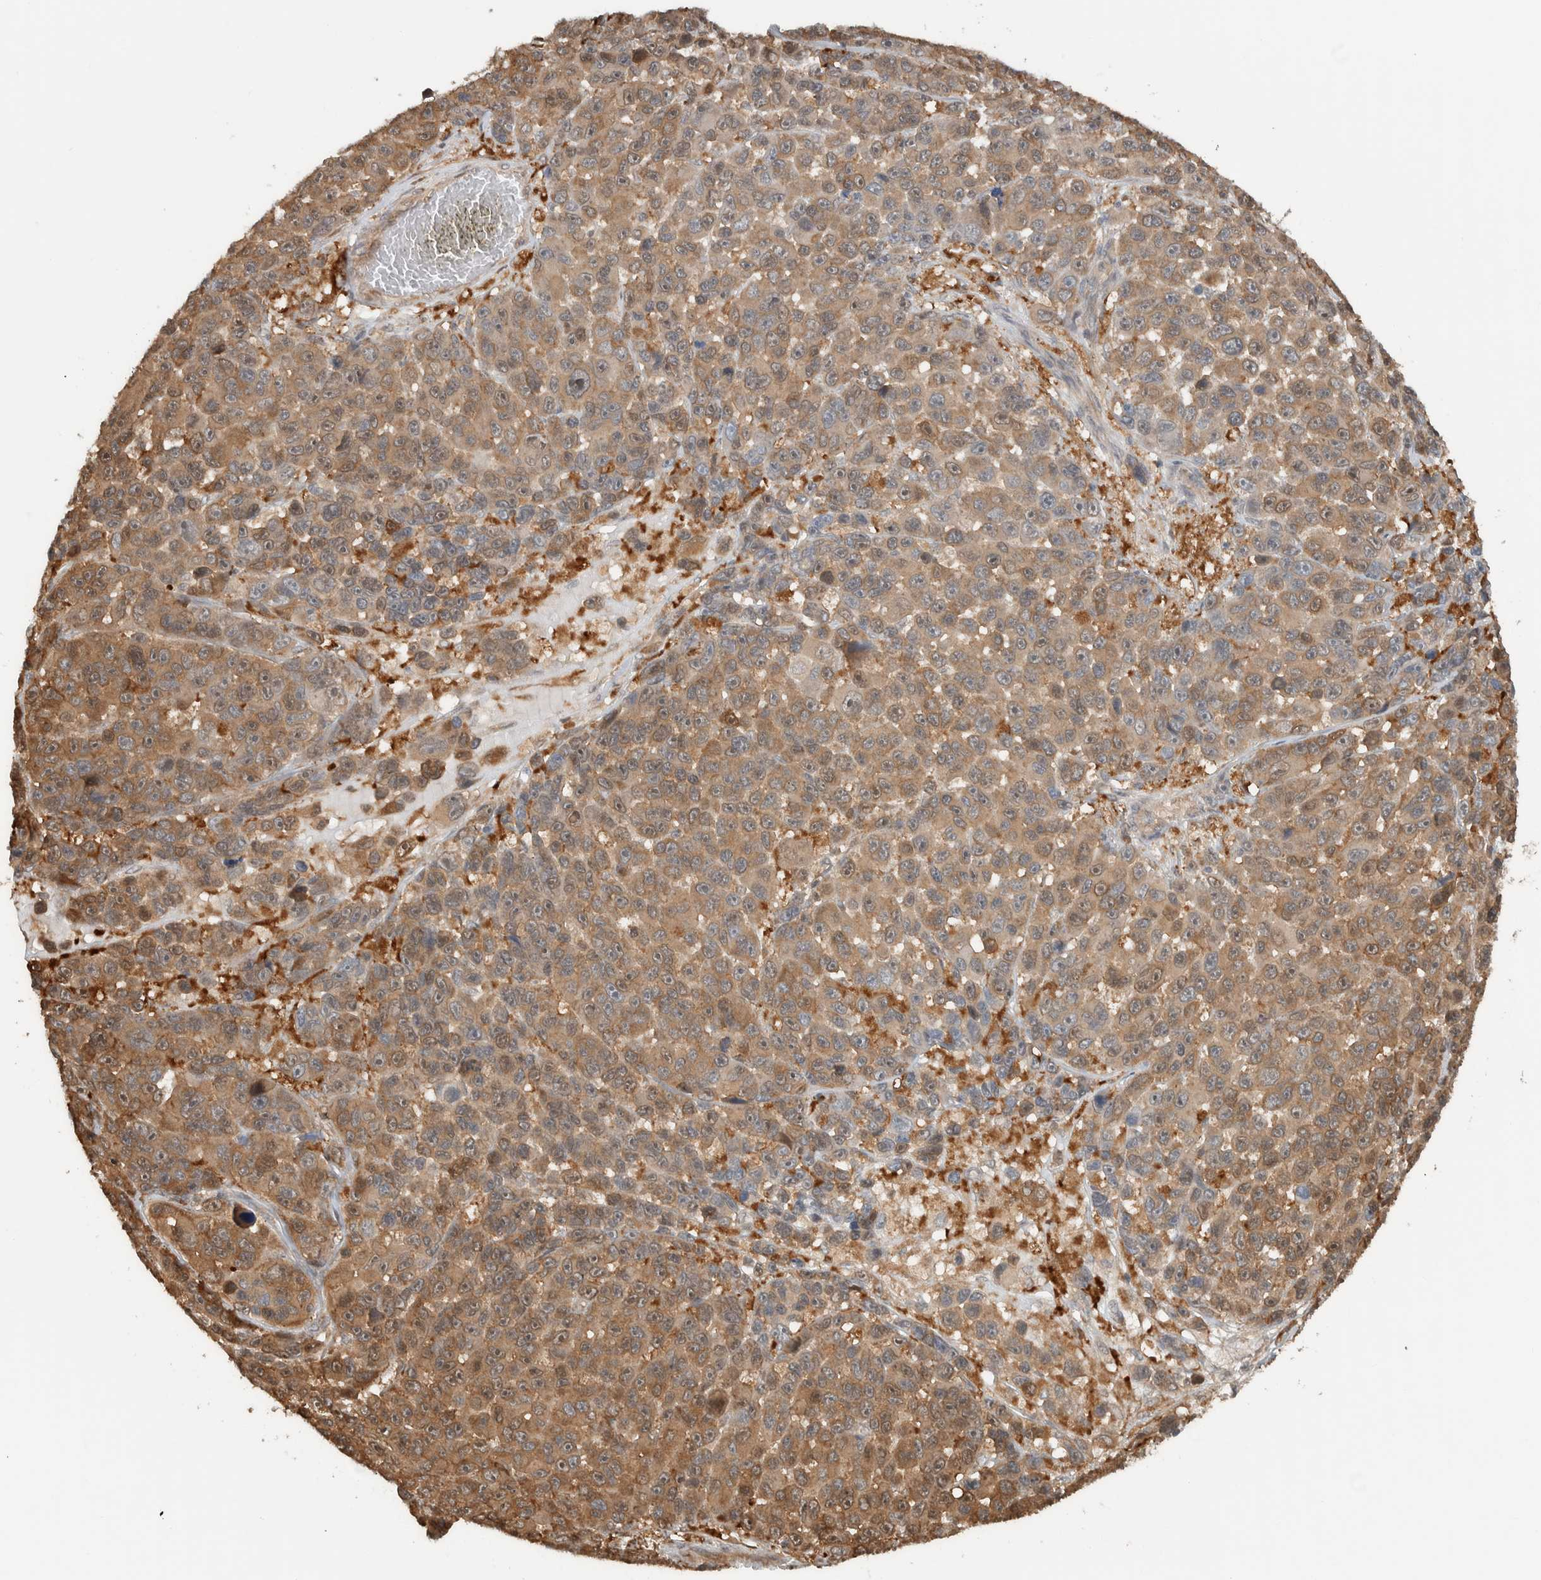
{"staining": {"intensity": "moderate", "quantity": ">75%", "location": "cytoplasmic/membranous"}, "tissue": "melanoma", "cell_type": "Tumor cells", "image_type": "cancer", "snomed": [{"axis": "morphology", "description": "Malignant melanoma, NOS"}, {"axis": "topography", "description": "Skin"}], "caption": "This photomicrograph exhibits IHC staining of malignant melanoma, with medium moderate cytoplasmic/membranous expression in about >75% of tumor cells.", "gene": "CNTROB", "patient": {"sex": "male", "age": 53}}